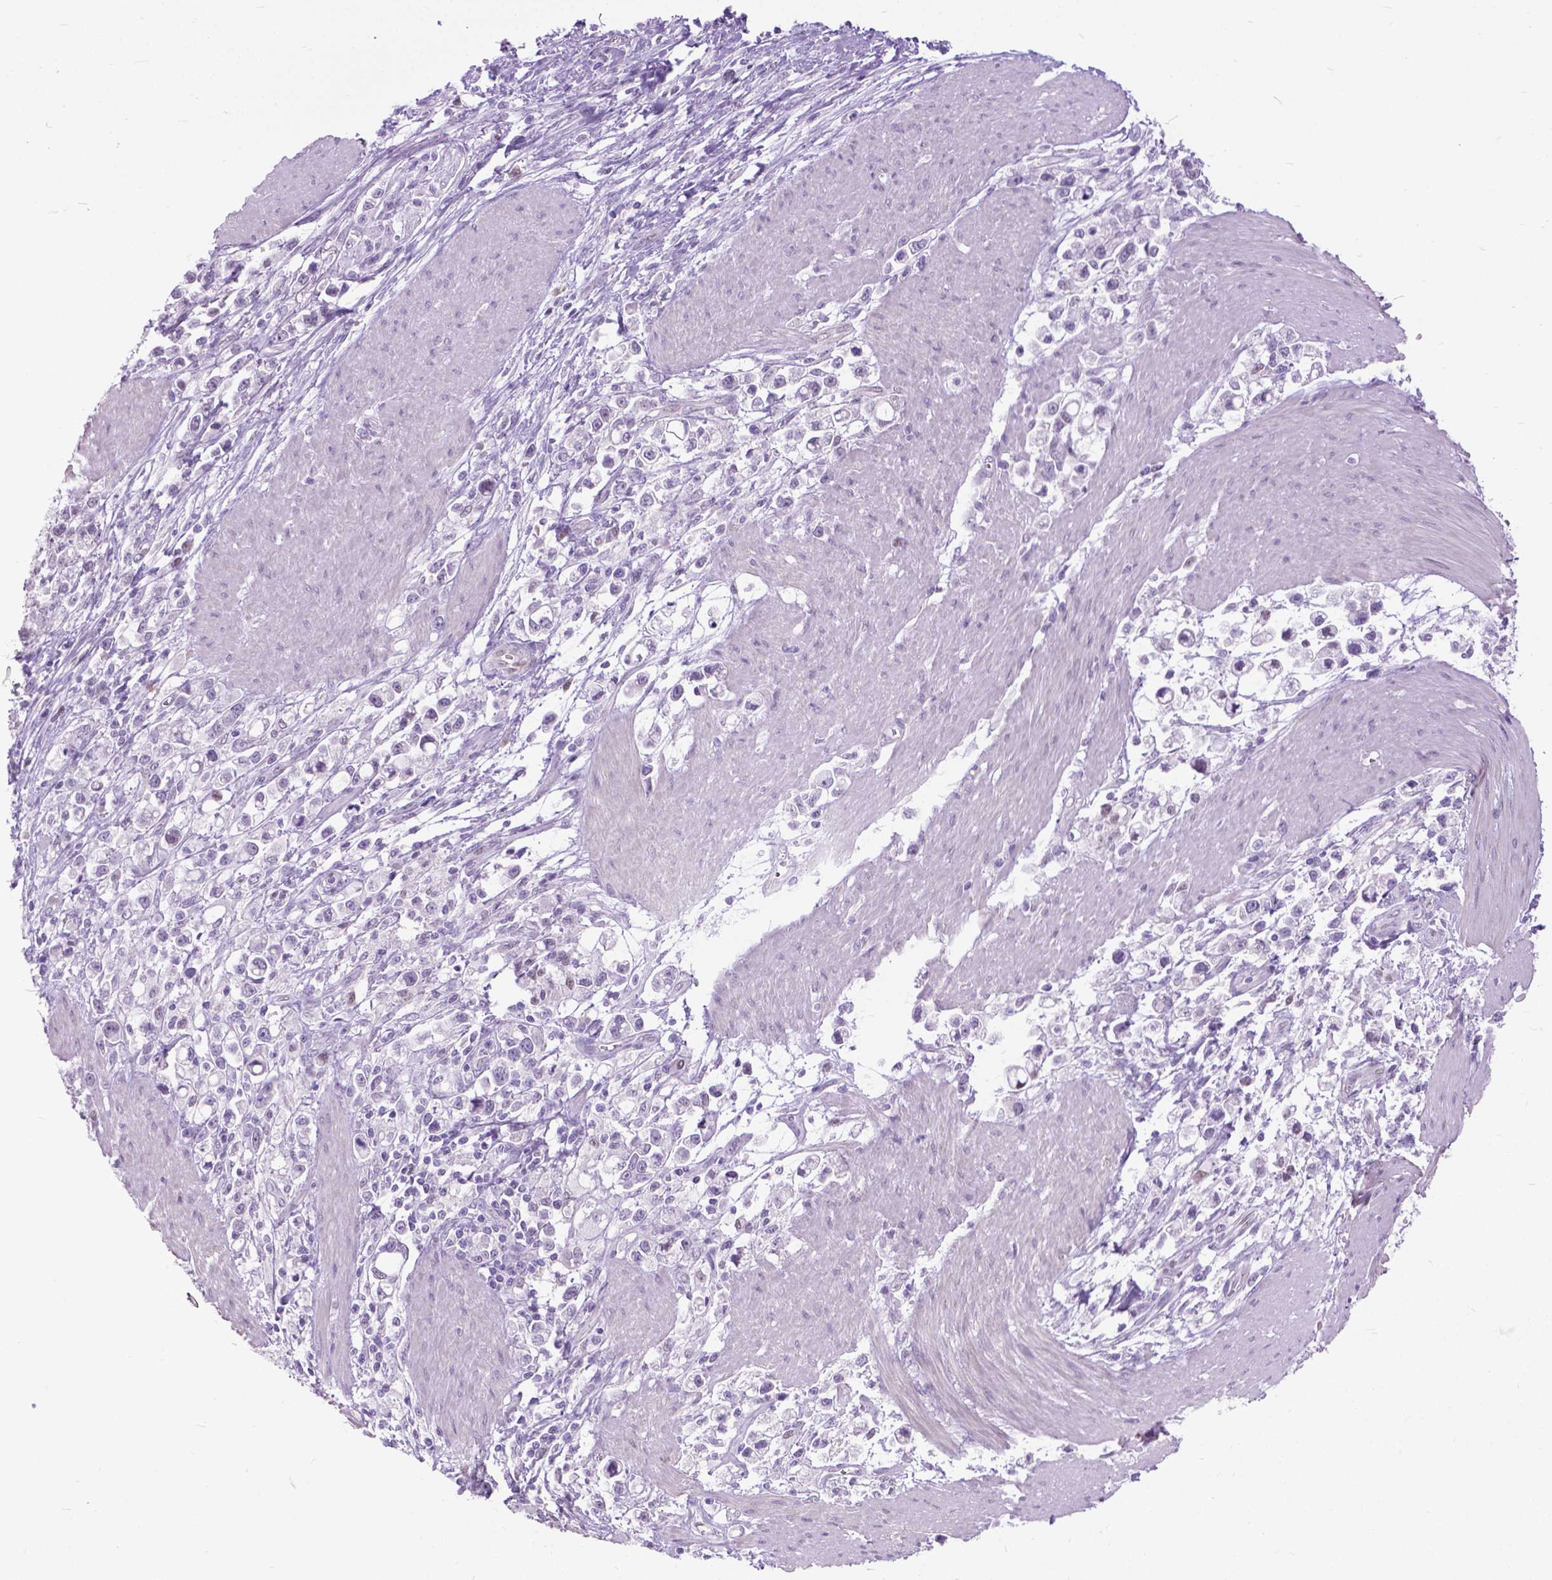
{"staining": {"intensity": "negative", "quantity": "none", "location": "none"}, "tissue": "stomach cancer", "cell_type": "Tumor cells", "image_type": "cancer", "snomed": [{"axis": "morphology", "description": "Adenocarcinoma, NOS"}, {"axis": "topography", "description": "Stomach"}], "caption": "There is no significant positivity in tumor cells of stomach cancer. (DAB IHC with hematoxylin counter stain).", "gene": "APCDD1L", "patient": {"sex": "male", "age": 63}}